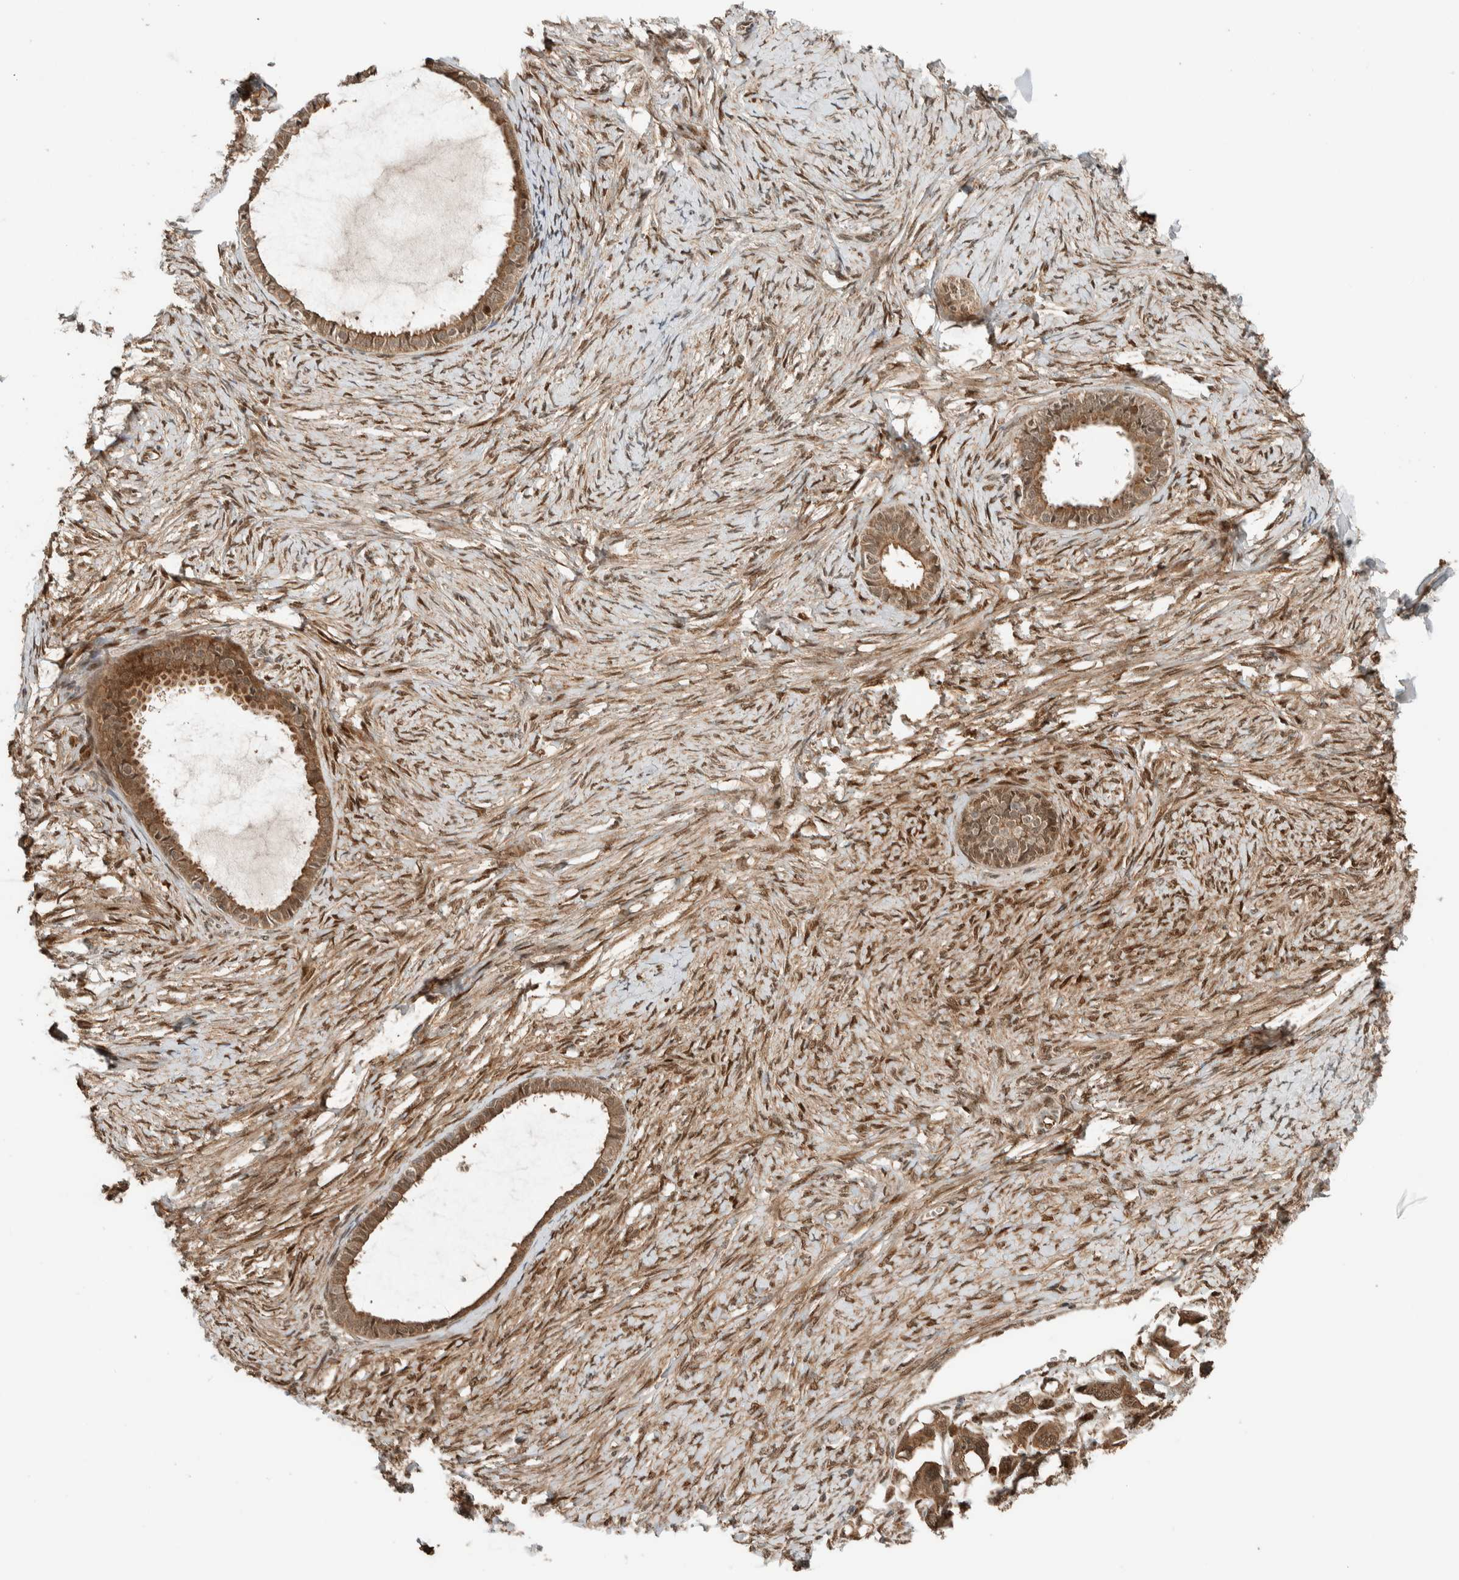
{"staining": {"intensity": "moderate", "quantity": ">75%", "location": "cytoplasmic/membranous,nuclear"}, "tissue": "ovarian cancer", "cell_type": "Tumor cells", "image_type": "cancer", "snomed": [{"axis": "morphology", "description": "Cystadenocarcinoma, serous, NOS"}, {"axis": "topography", "description": "Ovary"}], "caption": "Serous cystadenocarcinoma (ovarian) stained for a protein (brown) demonstrates moderate cytoplasmic/membranous and nuclear positive expression in about >75% of tumor cells.", "gene": "STXBP4", "patient": {"sex": "female", "age": 79}}